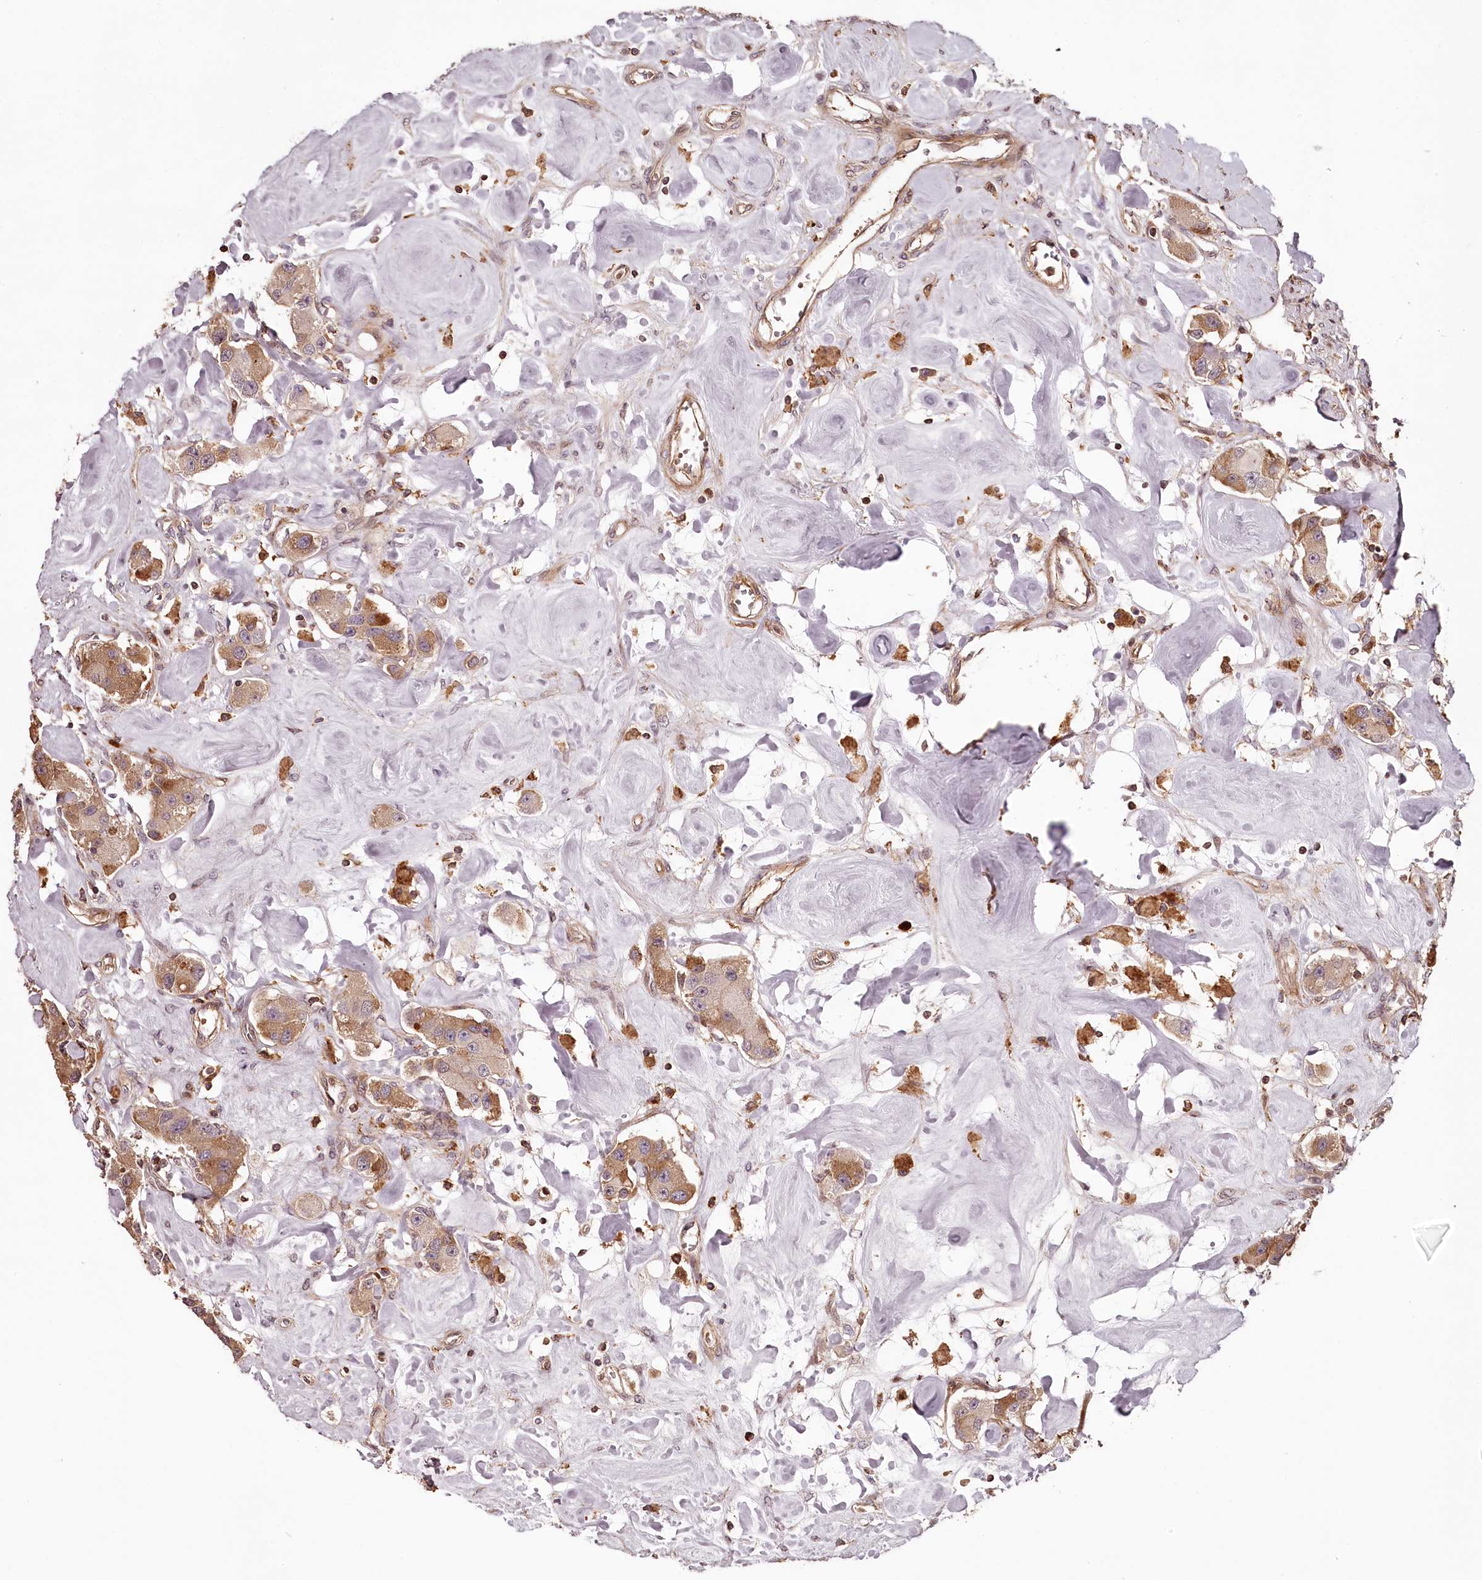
{"staining": {"intensity": "moderate", "quantity": ">75%", "location": "cytoplasmic/membranous"}, "tissue": "carcinoid", "cell_type": "Tumor cells", "image_type": "cancer", "snomed": [{"axis": "morphology", "description": "Carcinoid, malignant, NOS"}, {"axis": "topography", "description": "Pancreas"}], "caption": "Tumor cells display moderate cytoplasmic/membranous staining in about >75% of cells in carcinoid. Nuclei are stained in blue.", "gene": "KIF14", "patient": {"sex": "male", "age": 41}}